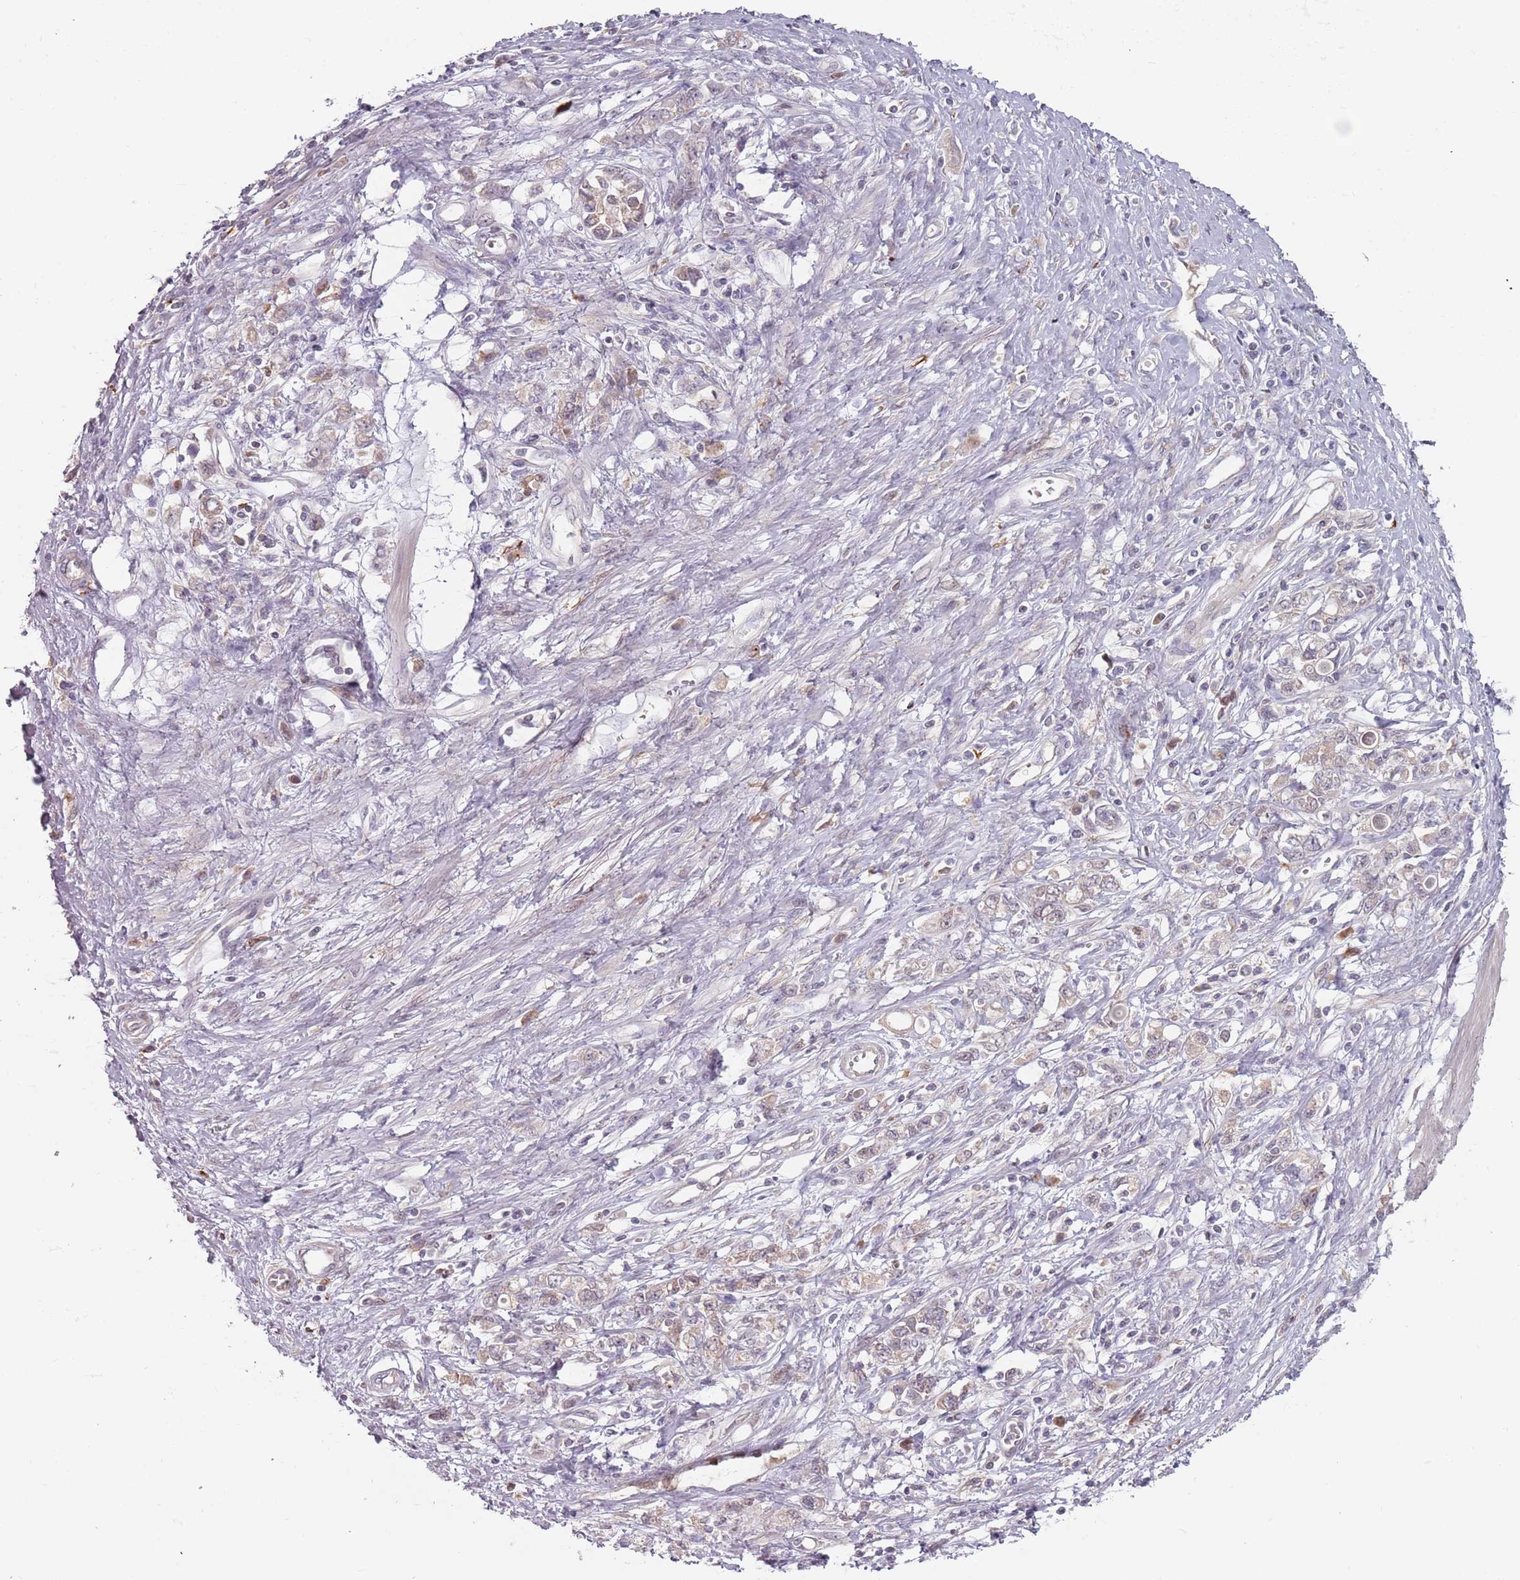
{"staining": {"intensity": "weak", "quantity": "<25%", "location": "cytoplasmic/membranous"}, "tissue": "stomach cancer", "cell_type": "Tumor cells", "image_type": "cancer", "snomed": [{"axis": "morphology", "description": "Adenocarcinoma, NOS"}, {"axis": "topography", "description": "Stomach"}], "caption": "Stomach adenocarcinoma was stained to show a protein in brown. There is no significant positivity in tumor cells.", "gene": "NAXE", "patient": {"sex": "female", "age": 76}}